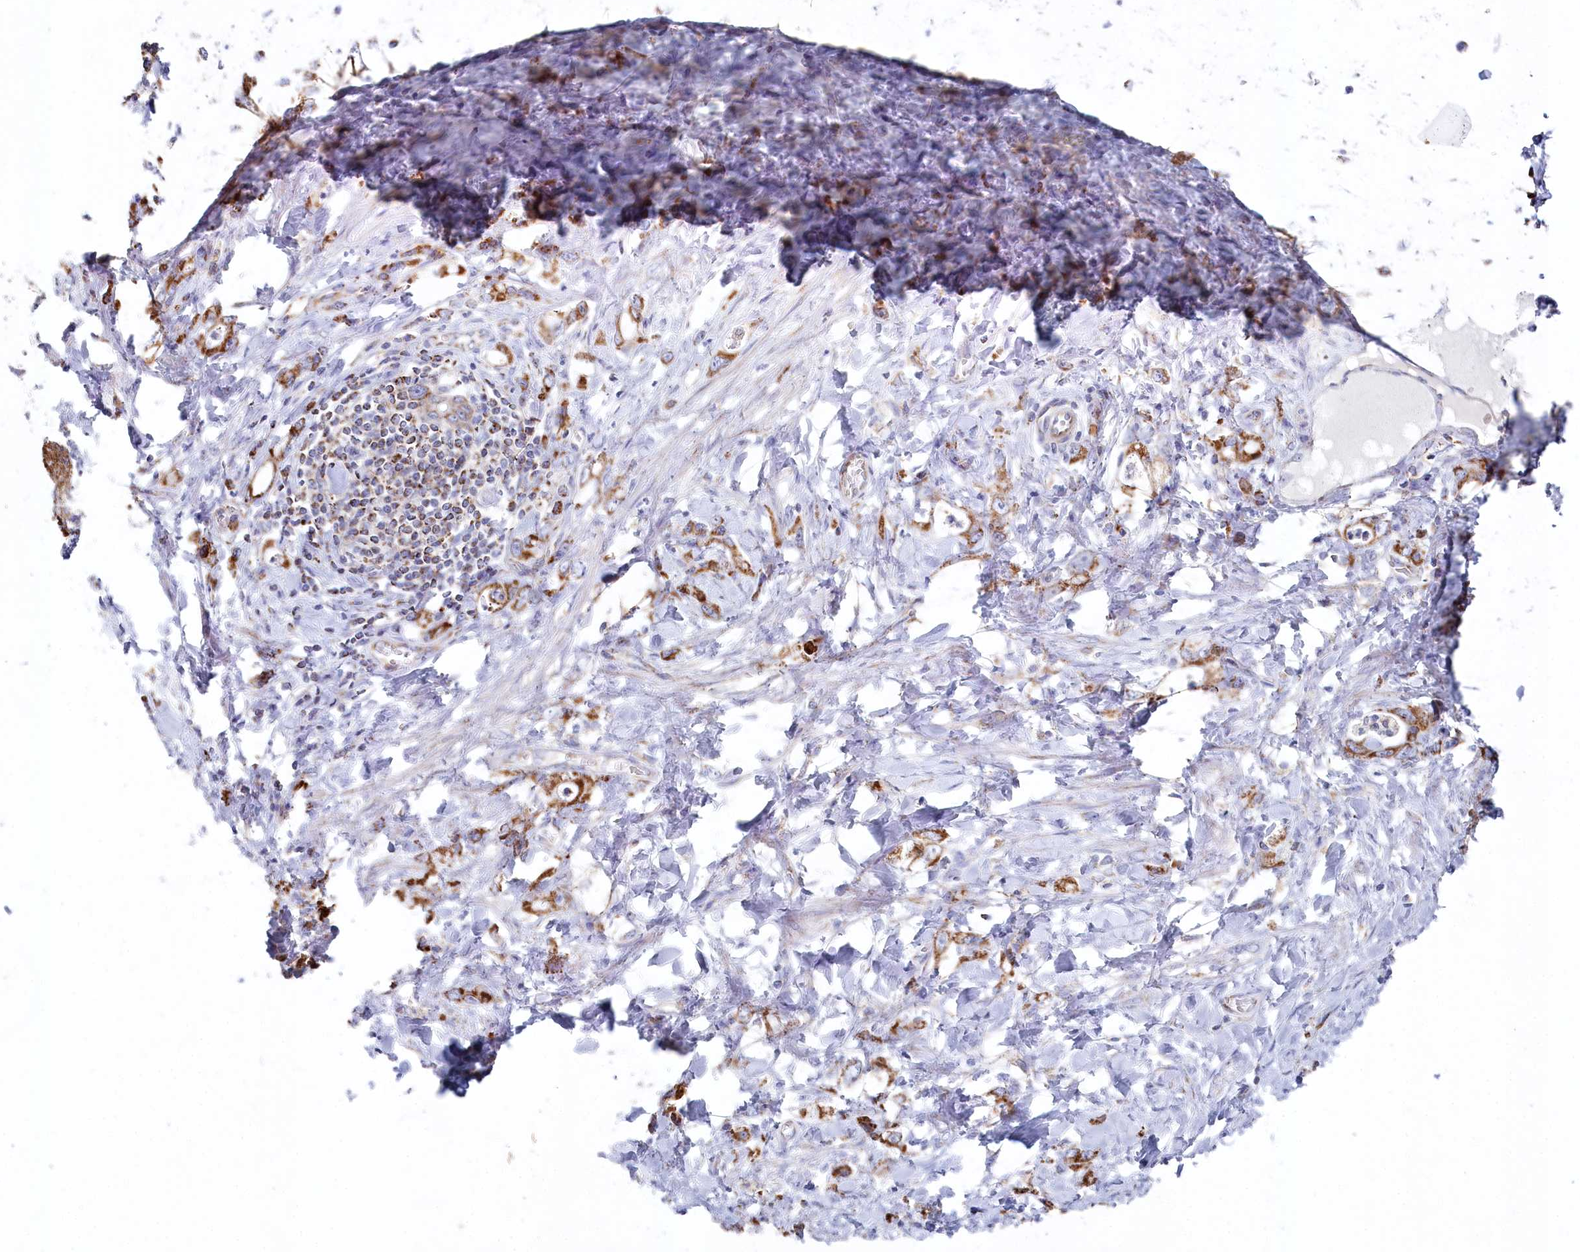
{"staining": {"intensity": "moderate", "quantity": ">75%", "location": "cytoplasmic/membranous"}, "tissue": "stomach cancer", "cell_type": "Tumor cells", "image_type": "cancer", "snomed": [{"axis": "morphology", "description": "Adenocarcinoma, NOS"}, {"axis": "topography", "description": "Stomach, lower"}], "caption": "Moderate cytoplasmic/membranous positivity is appreciated in about >75% of tumor cells in adenocarcinoma (stomach). The staining was performed using DAB (3,3'-diaminobenzidine) to visualize the protein expression in brown, while the nuclei were stained in blue with hematoxylin (Magnification: 20x).", "gene": "GLS2", "patient": {"sex": "female", "age": 43}}